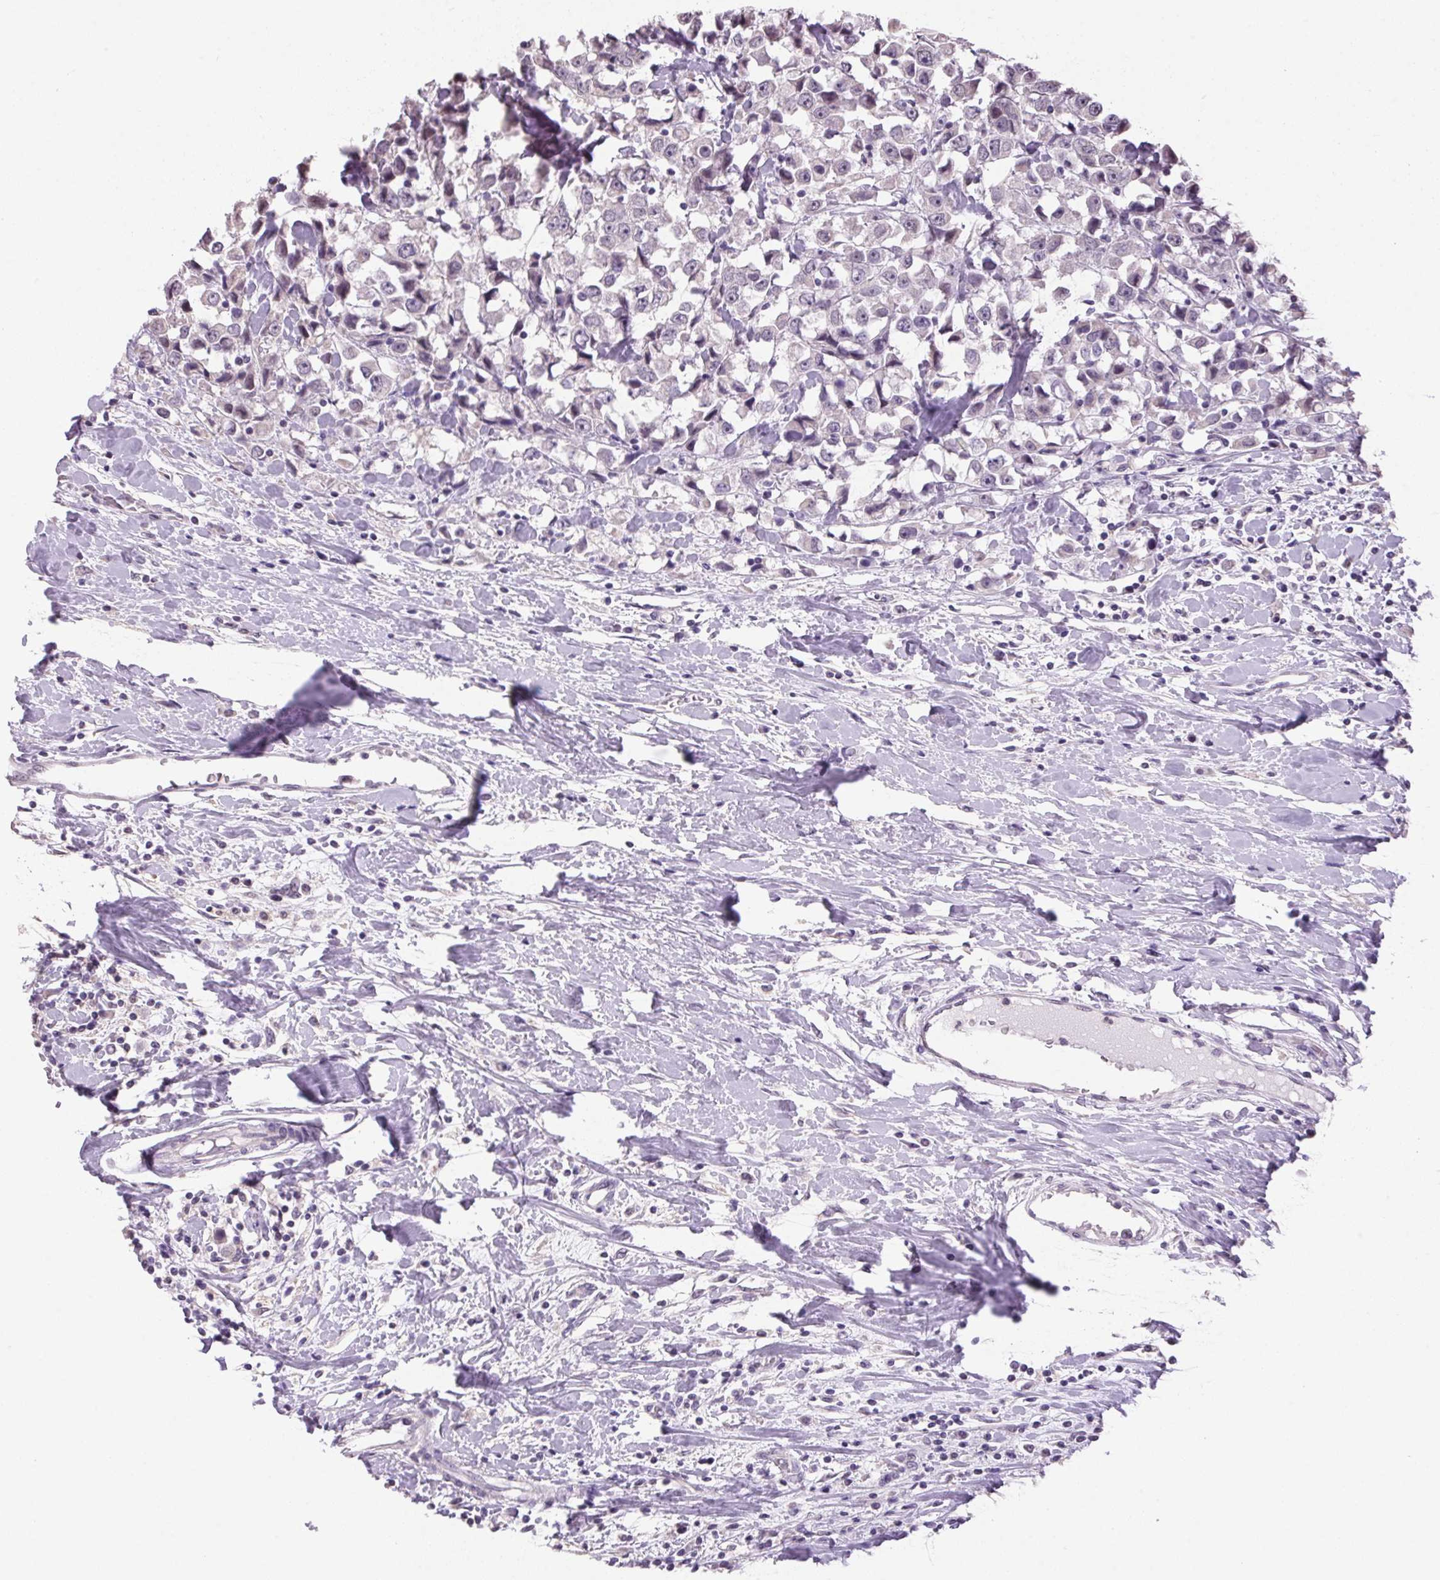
{"staining": {"intensity": "negative", "quantity": "none", "location": "none"}, "tissue": "breast cancer", "cell_type": "Tumor cells", "image_type": "cancer", "snomed": [{"axis": "morphology", "description": "Duct carcinoma"}, {"axis": "topography", "description": "Breast"}], "caption": "The micrograph shows no staining of tumor cells in infiltrating ductal carcinoma (breast).", "gene": "VWA3B", "patient": {"sex": "female", "age": 61}}